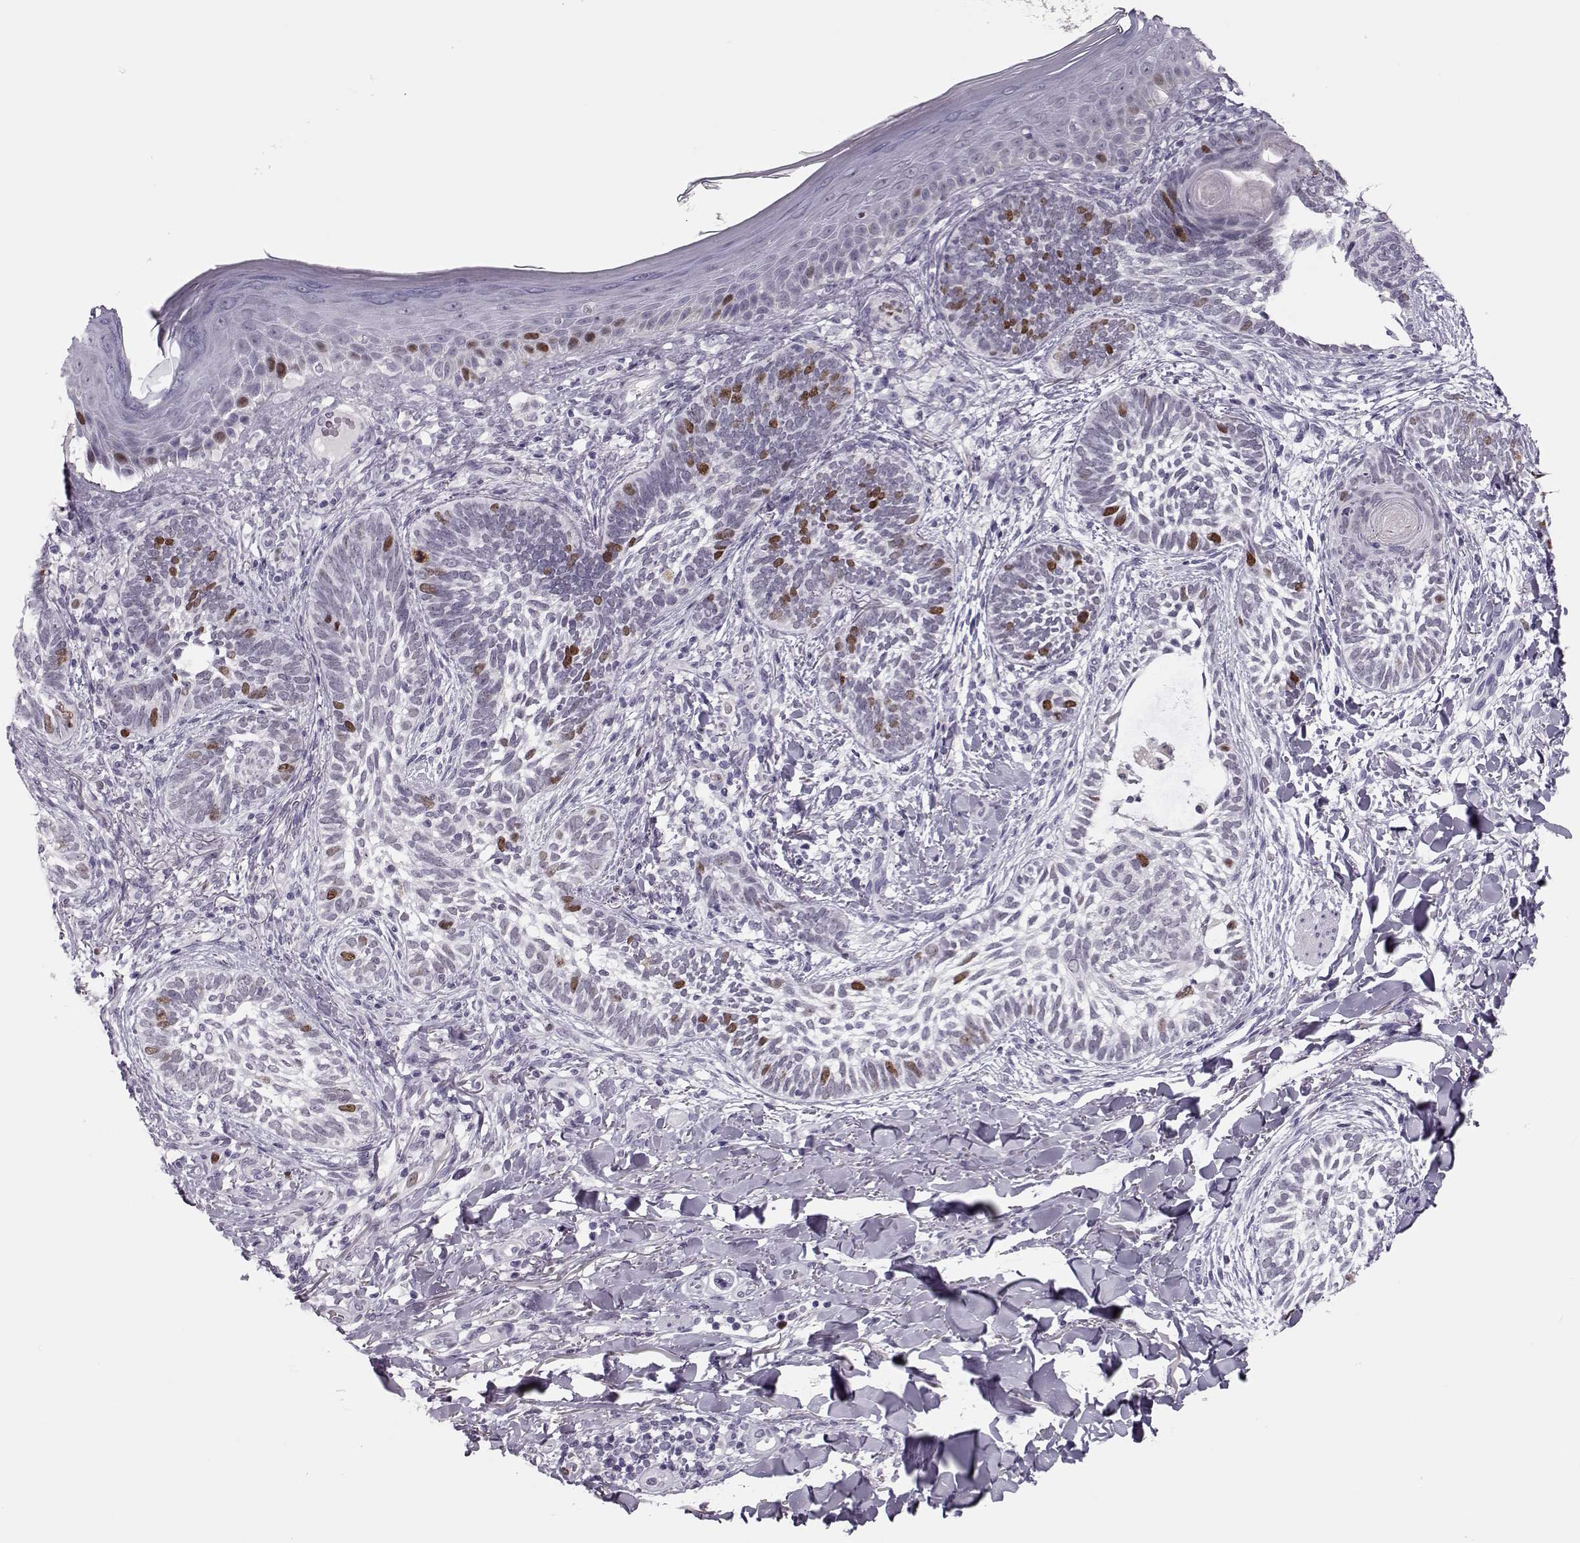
{"staining": {"intensity": "strong", "quantity": "<25%", "location": "nuclear"}, "tissue": "skin cancer", "cell_type": "Tumor cells", "image_type": "cancer", "snomed": [{"axis": "morphology", "description": "Normal tissue, NOS"}, {"axis": "morphology", "description": "Basal cell carcinoma"}, {"axis": "topography", "description": "Skin"}], "caption": "Protein expression analysis of skin cancer (basal cell carcinoma) exhibits strong nuclear positivity in approximately <25% of tumor cells.", "gene": "SGO1", "patient": {"sex": "male", "age": 46}}